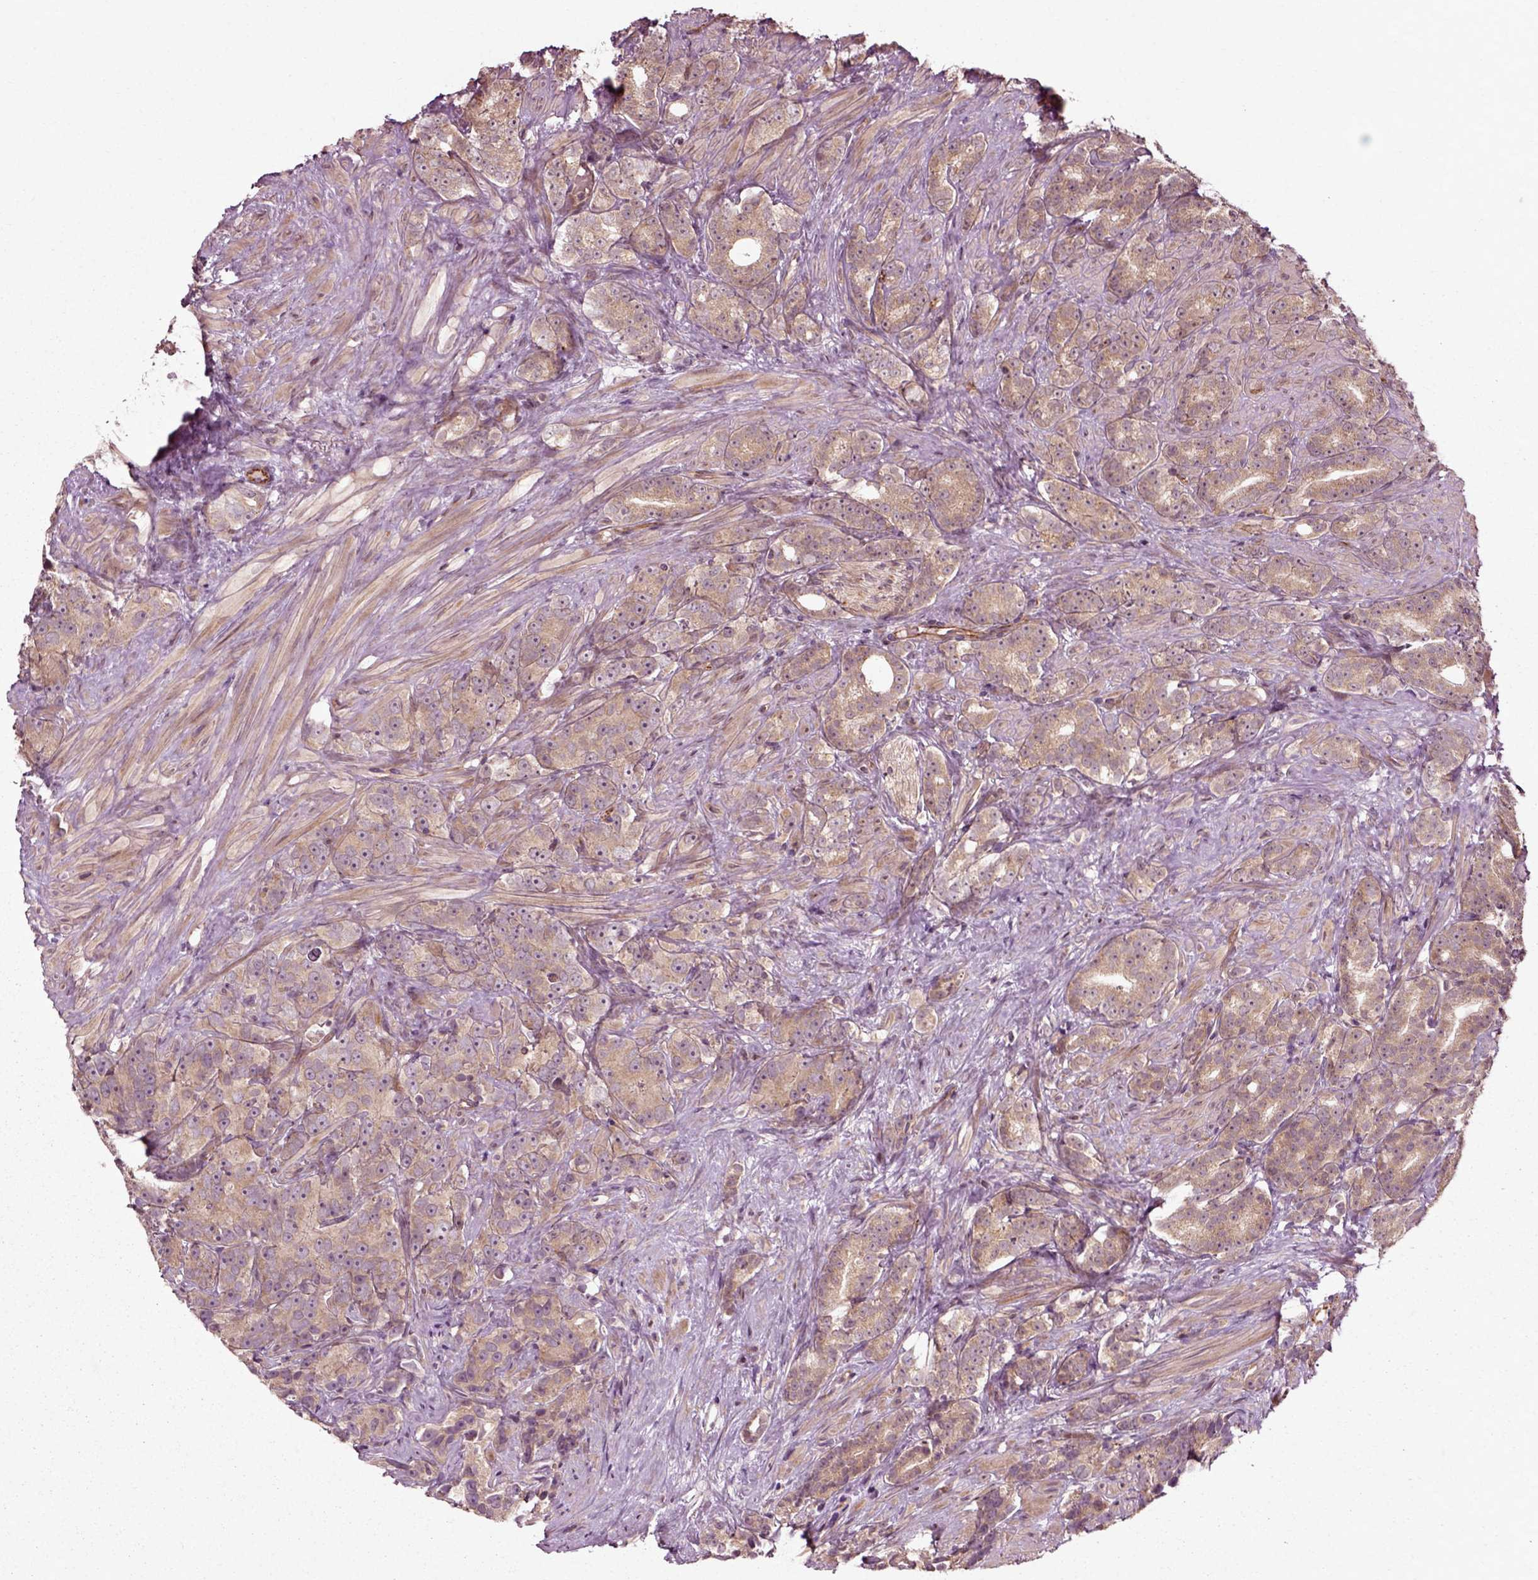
{"staining": {"intensity": "weak", "quantity": ">75%", "location": "cytoplasmic/membranous"}, "tissue": "prostate cancer", "cell_type": "Tumor cells", "image_type": "cancer", "snomed": [{"axis": "morphology", "description": "Adenocarcinoma, High grade"}, {"axis": "topography", "description": "Prostate"}], "caption": "Protein staining by immunohistochemistry displays weak cytoplasmic/membranous positivity in about >75% of tumor cells in prostate adenocarcinoma (high-grade).", "gene": "PLCD3", "patient": {"sex": "male", "age": 90}}